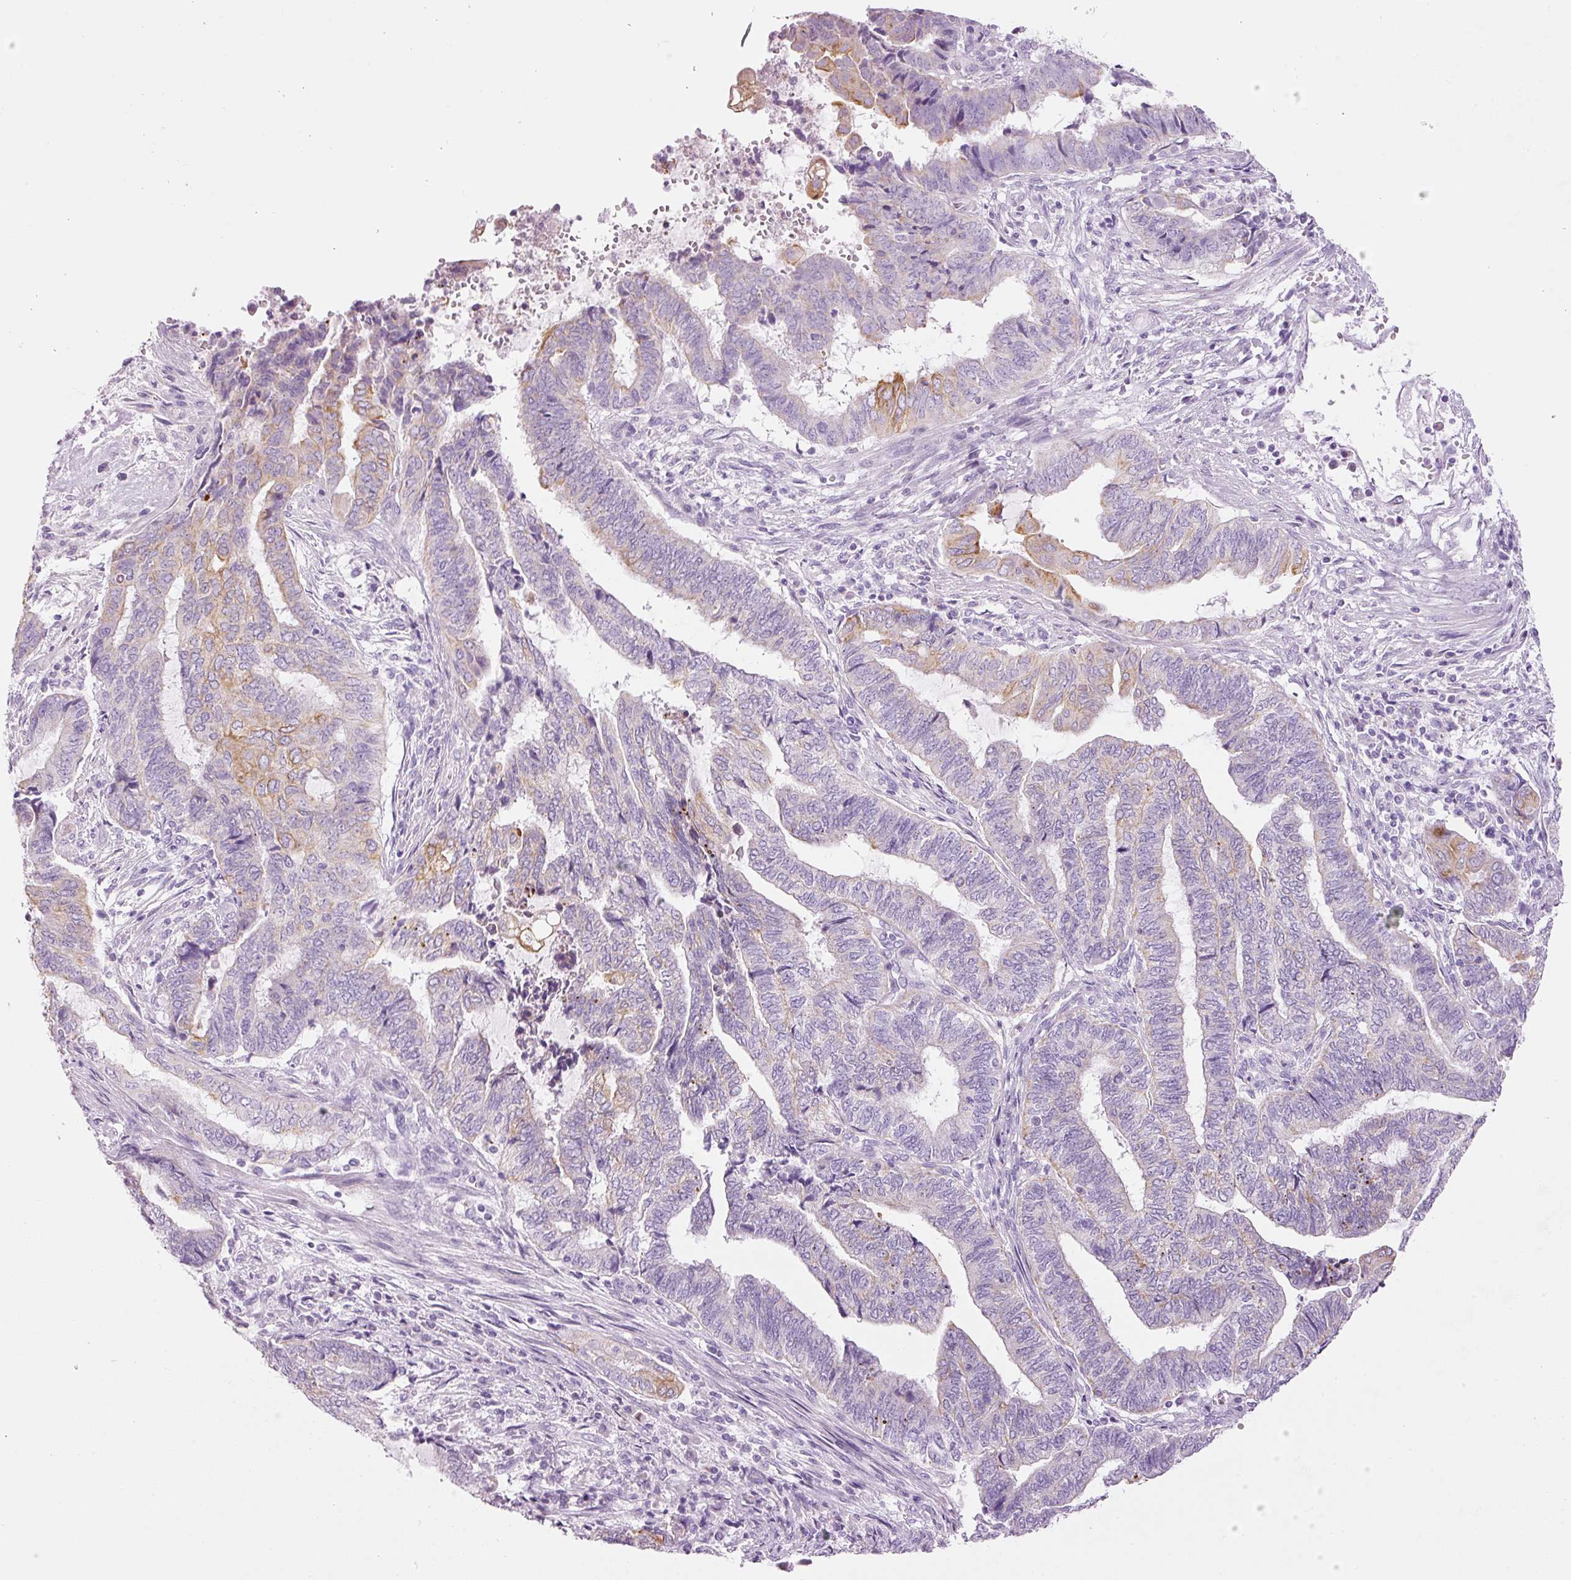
{"staining": {"intensity": "moderate", "quantity": "<25%", "location": "cytoplasmic/membranous"}, "tissue": "endometrial cancer", "cell_type": "Tumor cells", "image_type": "cancer", "snomed": [{"axis": "morphology", "description": "Adenocarcinoma, NOS"}, {"axis": "topography", "description": "Uterus"}, {"axis": "topography", "description": "Endometrium"}], "caption": "Brown immunohistochemical staining in endometrial cancer exhibits moderate cytoplasmic/membranous staining in approximately <25% of tumor cells.", "gene": "CARD16", "patient": {"sex": "female", "age": 70}}